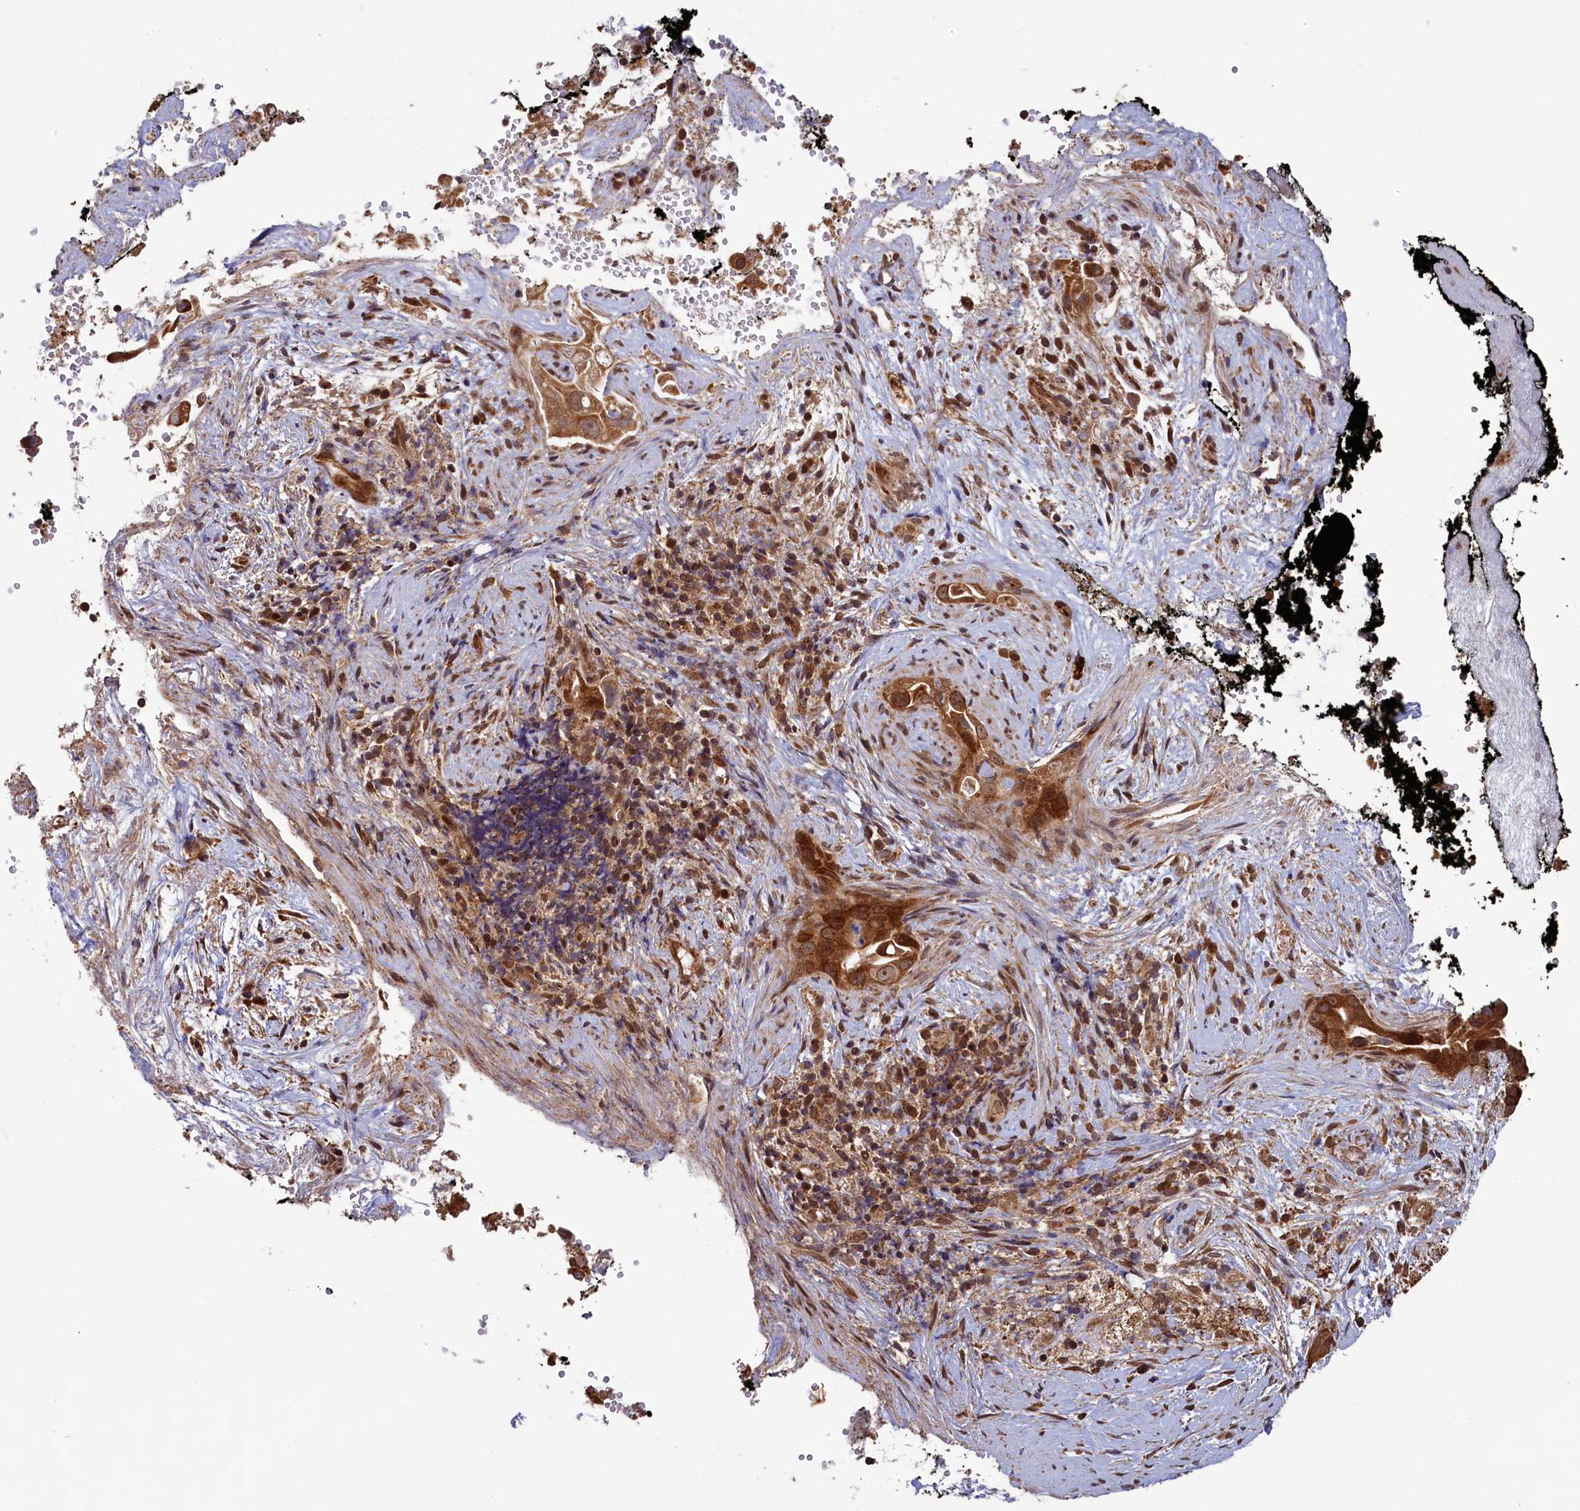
{"staining": {"intensity": "moderate", "quantity": ">75%", "location": "cytoplasmic/membranous,nuclear"}, "tissue": "pancreatic cancer", "cell_type": "Tumor cells", "image_type": "cancer", "snomed": [{"axis": "morphology", "description": "Inflammation, NOS"}, {"axis": "morphology", "description": "Adenocarcinoma, NOS"}, {"axis": "topography", "description": "Pancreas"}], "caption": "DAB (3,3'-diaminobenzidine) immunohistochemical staining of human pancreatic adenocarcinoma exhibits moderate cytoplasmic/membranous and nuclear protein staining in about >75% of tumor cells.", "gene": "NAE1", "patient": {"sex": "female", "age": 56}}